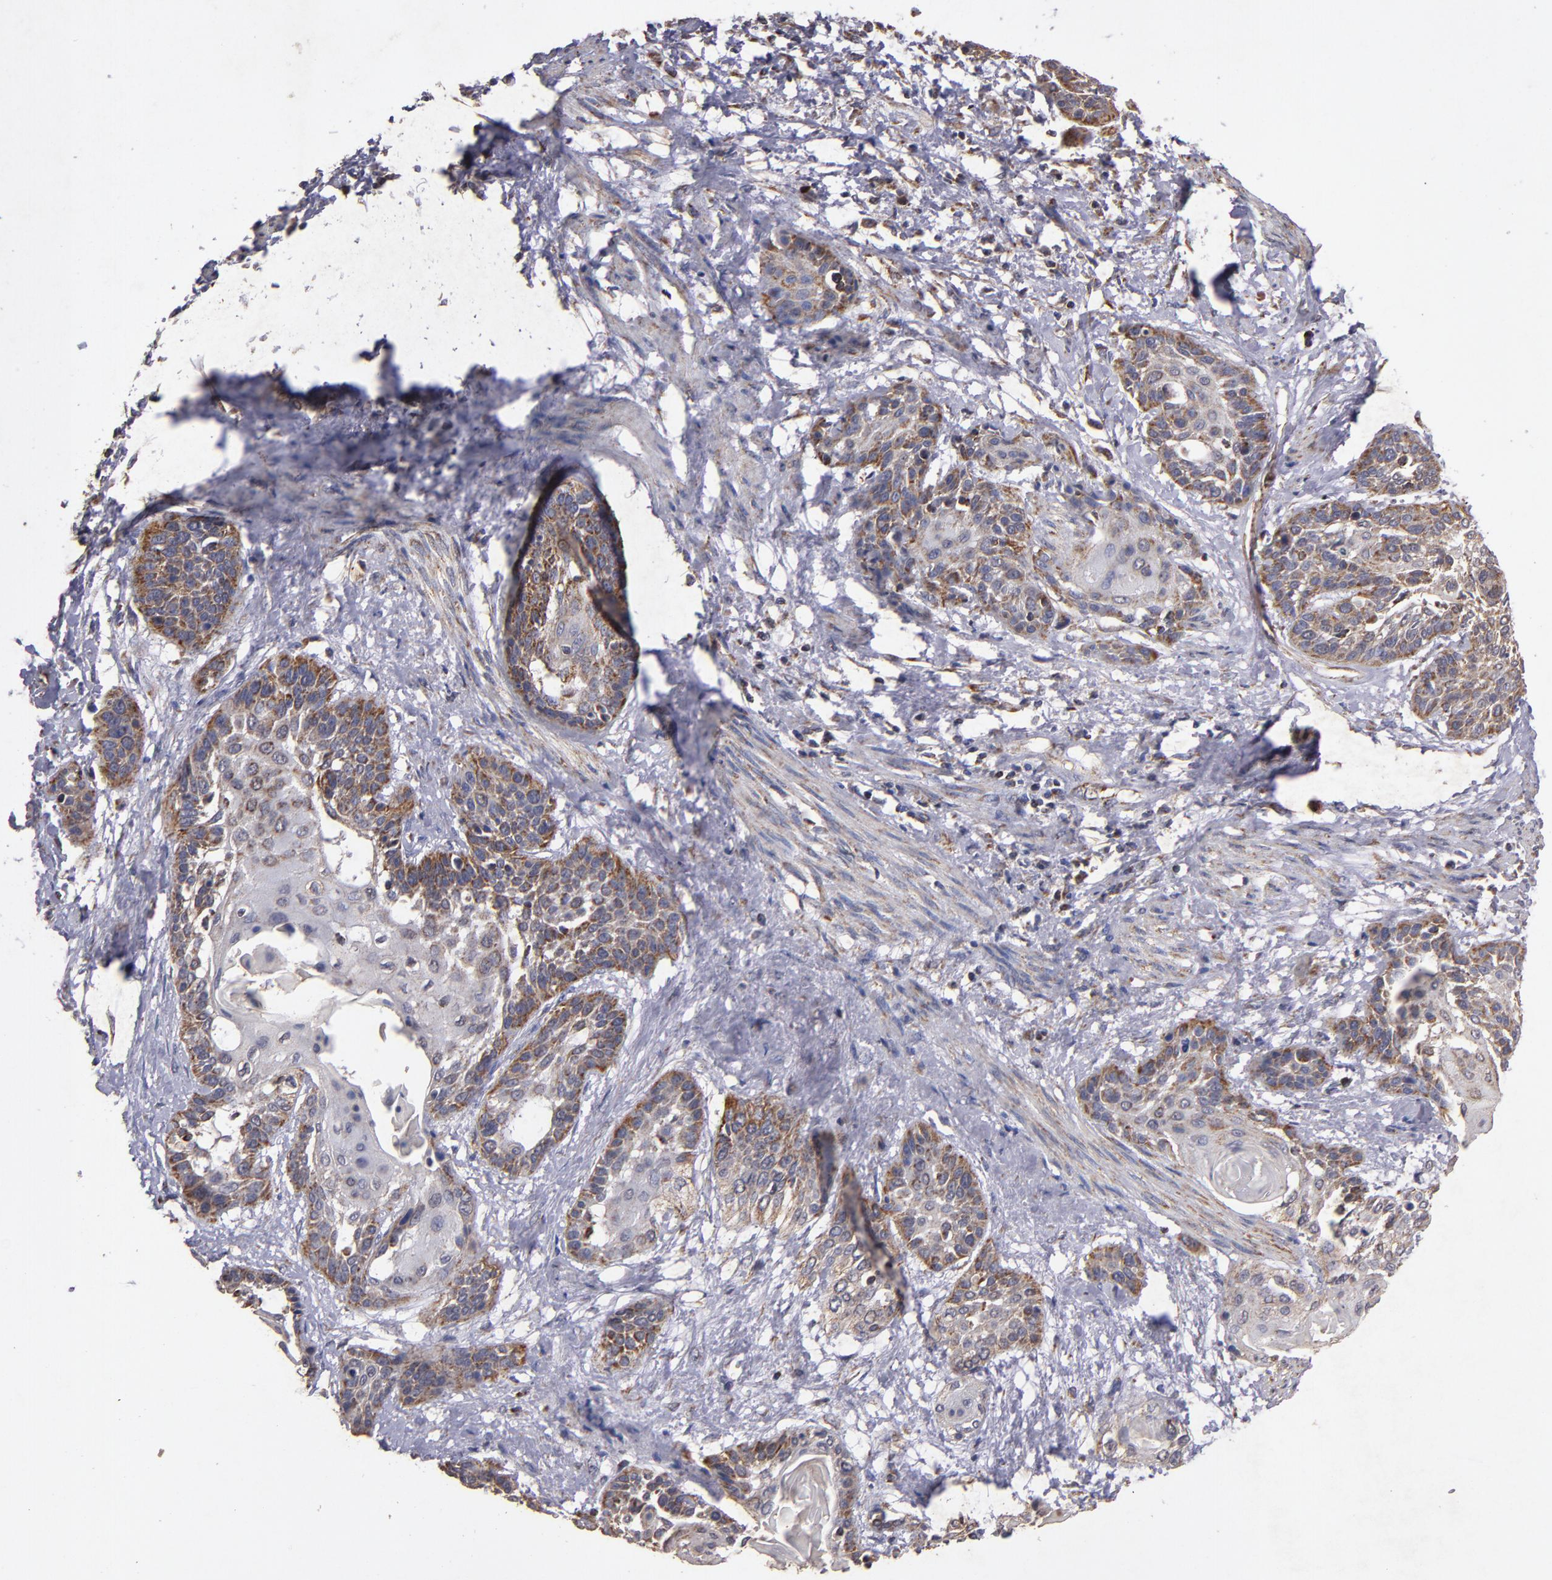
{"staining": {"intensity": "moderate", "quantity": ">75%", "location": "cytoplasmic/membranous"}, "tissue": "cervical cancer", "cell_type": "Tumor cells", "image_type": "cancer", "snomed": [{"axis": "morphology", "description": "Squamous cell carcinoma, NOS"}, {"axis": "topography", "description": "Cervix"}], "caption": "This is an image of immunohistochemistry staining of squamous cell carcinoma (cervical), which shows moderate staining in the cytoplasmic/membranous of tumor cells.", "gene": "TIMM9", "patient": {"sex": "female", "age": 57}}